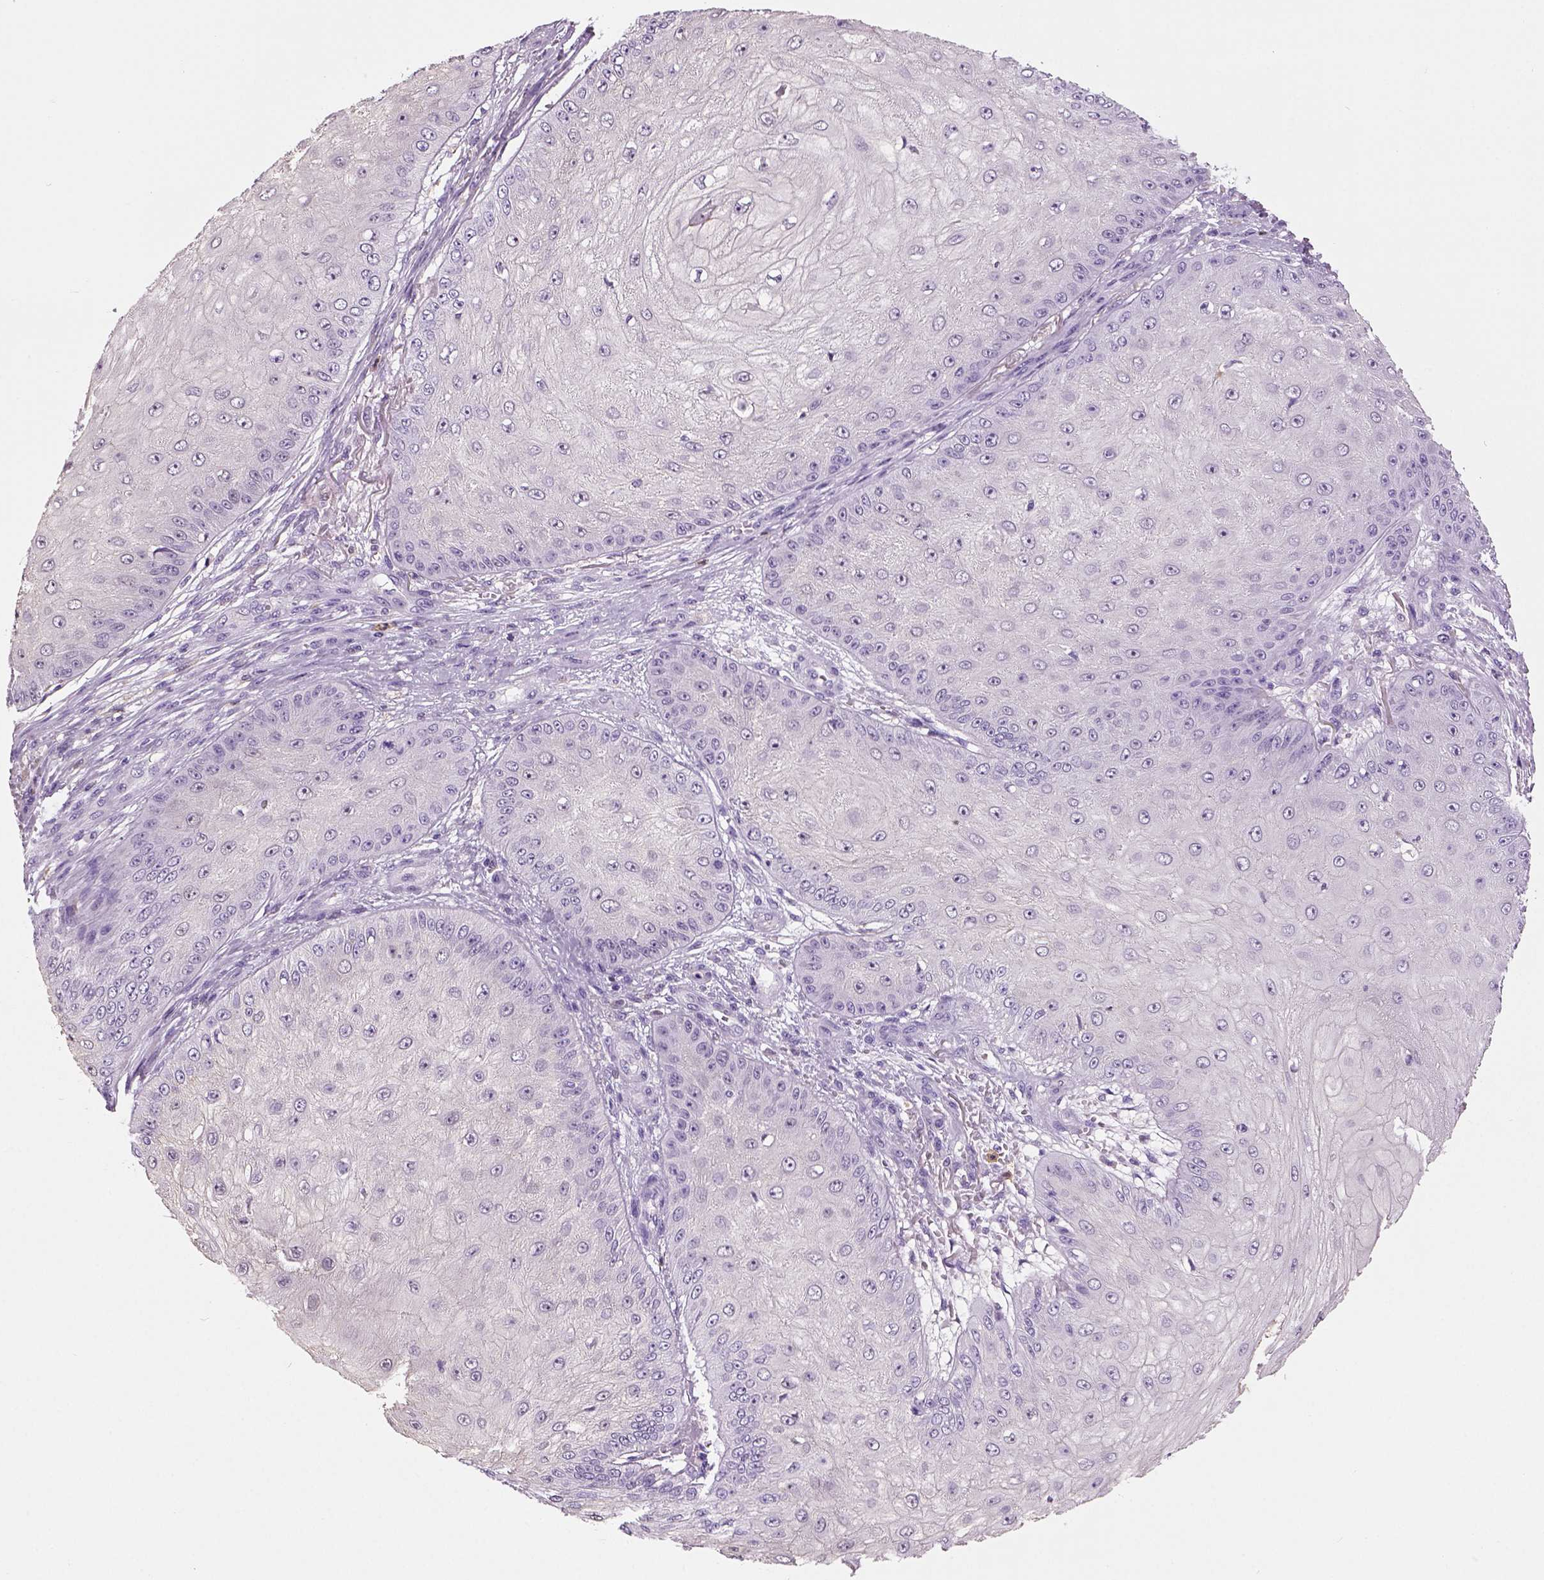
{"staining": {"intensity": "negative", "quantity": "none", "location": "none"}, "tissue": "skin cancer", "cell_type": "Tumor cells", "image_type": "cancer", "snomed": [{"axis": "morphology", "description": "Squamous cell carcinoma, NOS"}, {"axis": "topography", "description": "Skin"}], "caption": "Human skin cancer stained for a protein using immunohistochemistry shows no staining in tumor cells.", "gene": "NECAB2", "patient": {"sex": "male", "age": 70}}